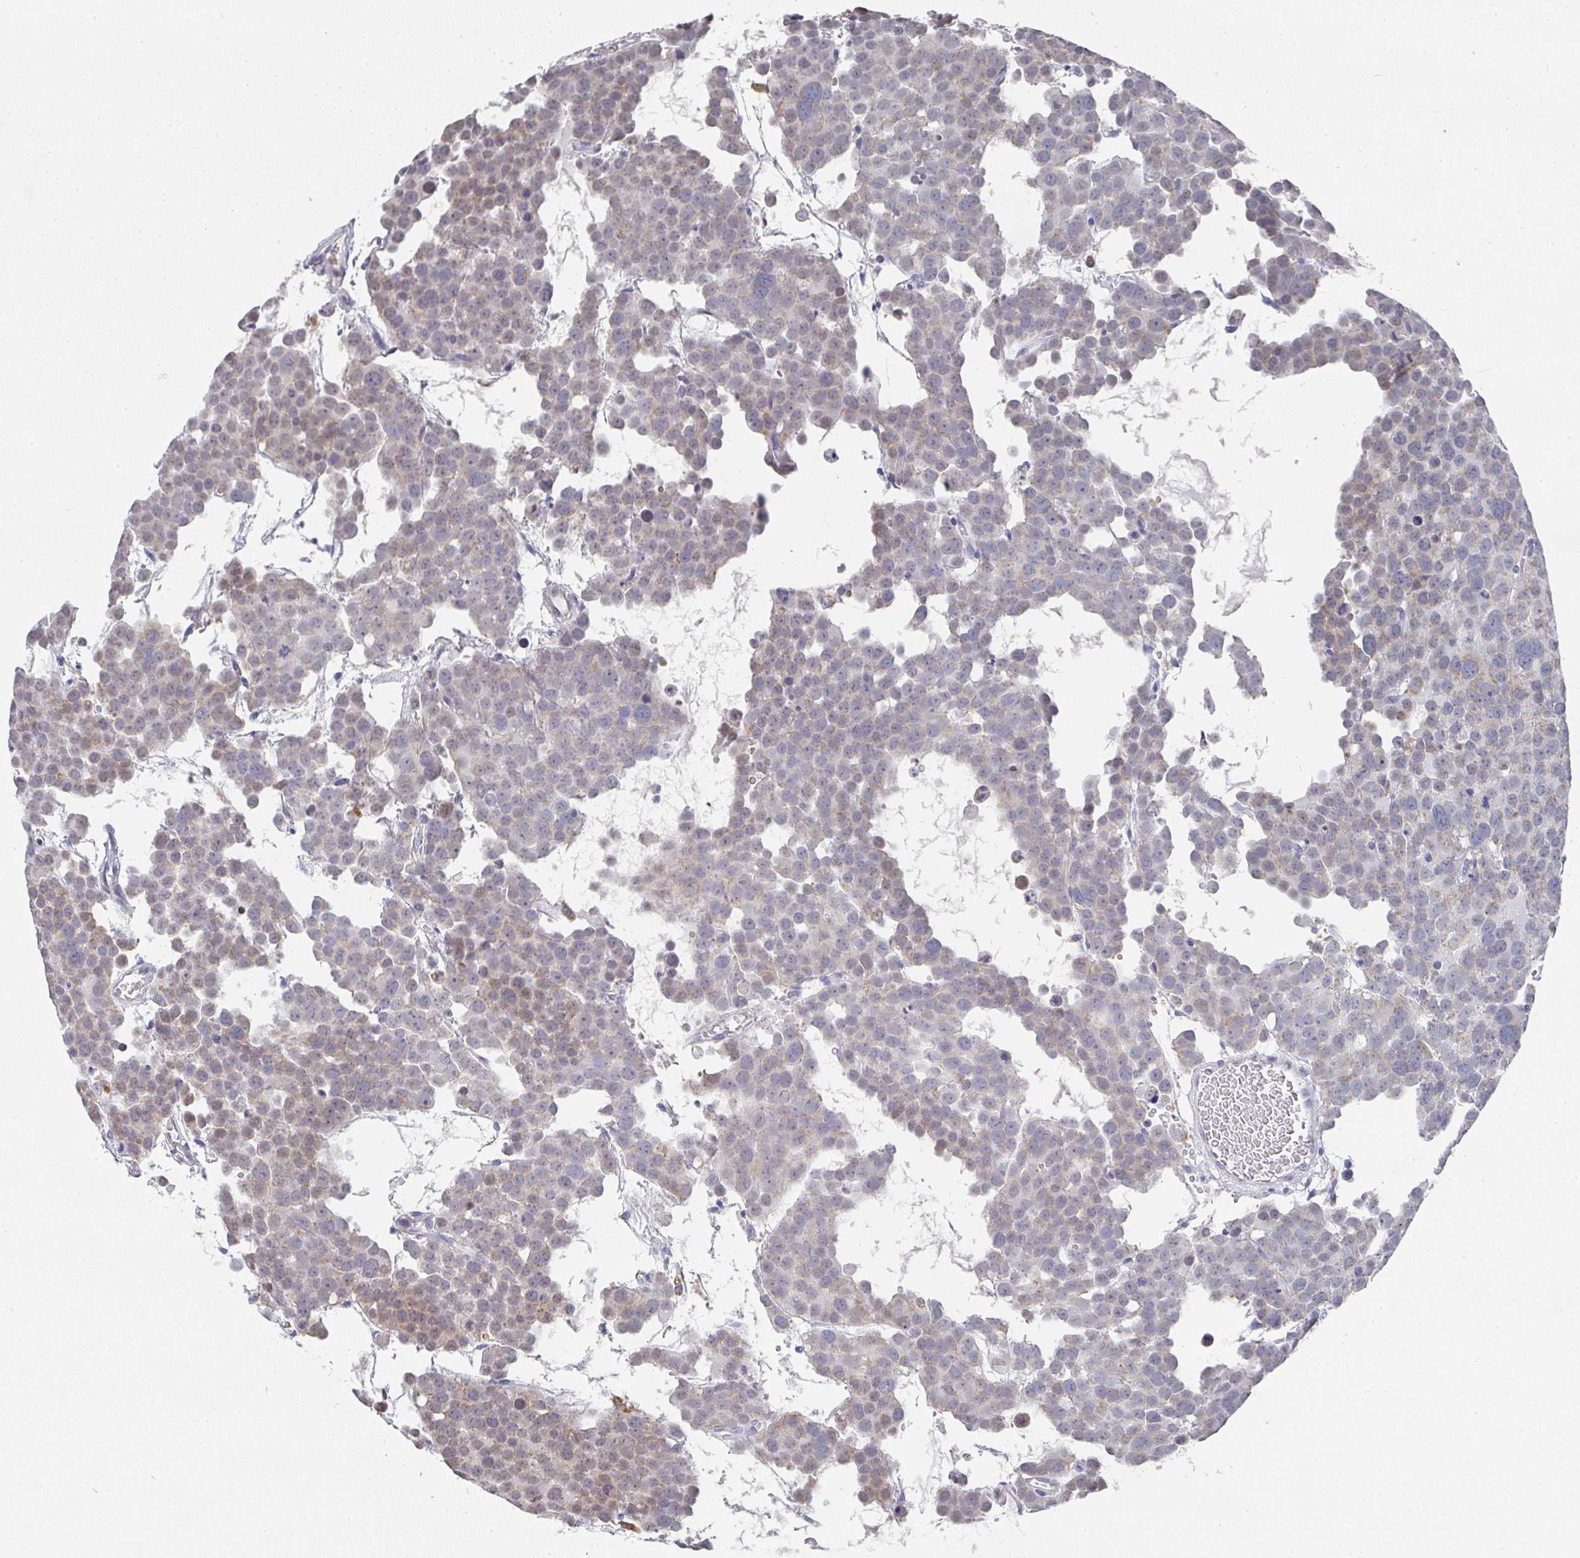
{"staining": {"intensity": "moderate", "quantity": "<25%", "location": "cytoplasmic/membranous"}, "tissue": "testis cancer", "cell_type": "Tumor cells", "image_type": "cancer", "snomed": [{"axis": "morphology", "description": "Seminoma, NOS"}, {"axis": "topography", "description": "Testis"}], "caption": "Protein analysis of testis seminoma tissue displays moderate cytoplasmic/membranous positivity in approximately <25% of tumor cells.", "gene": "NCF1", "patient": {"sex": "male", "age": 71}}